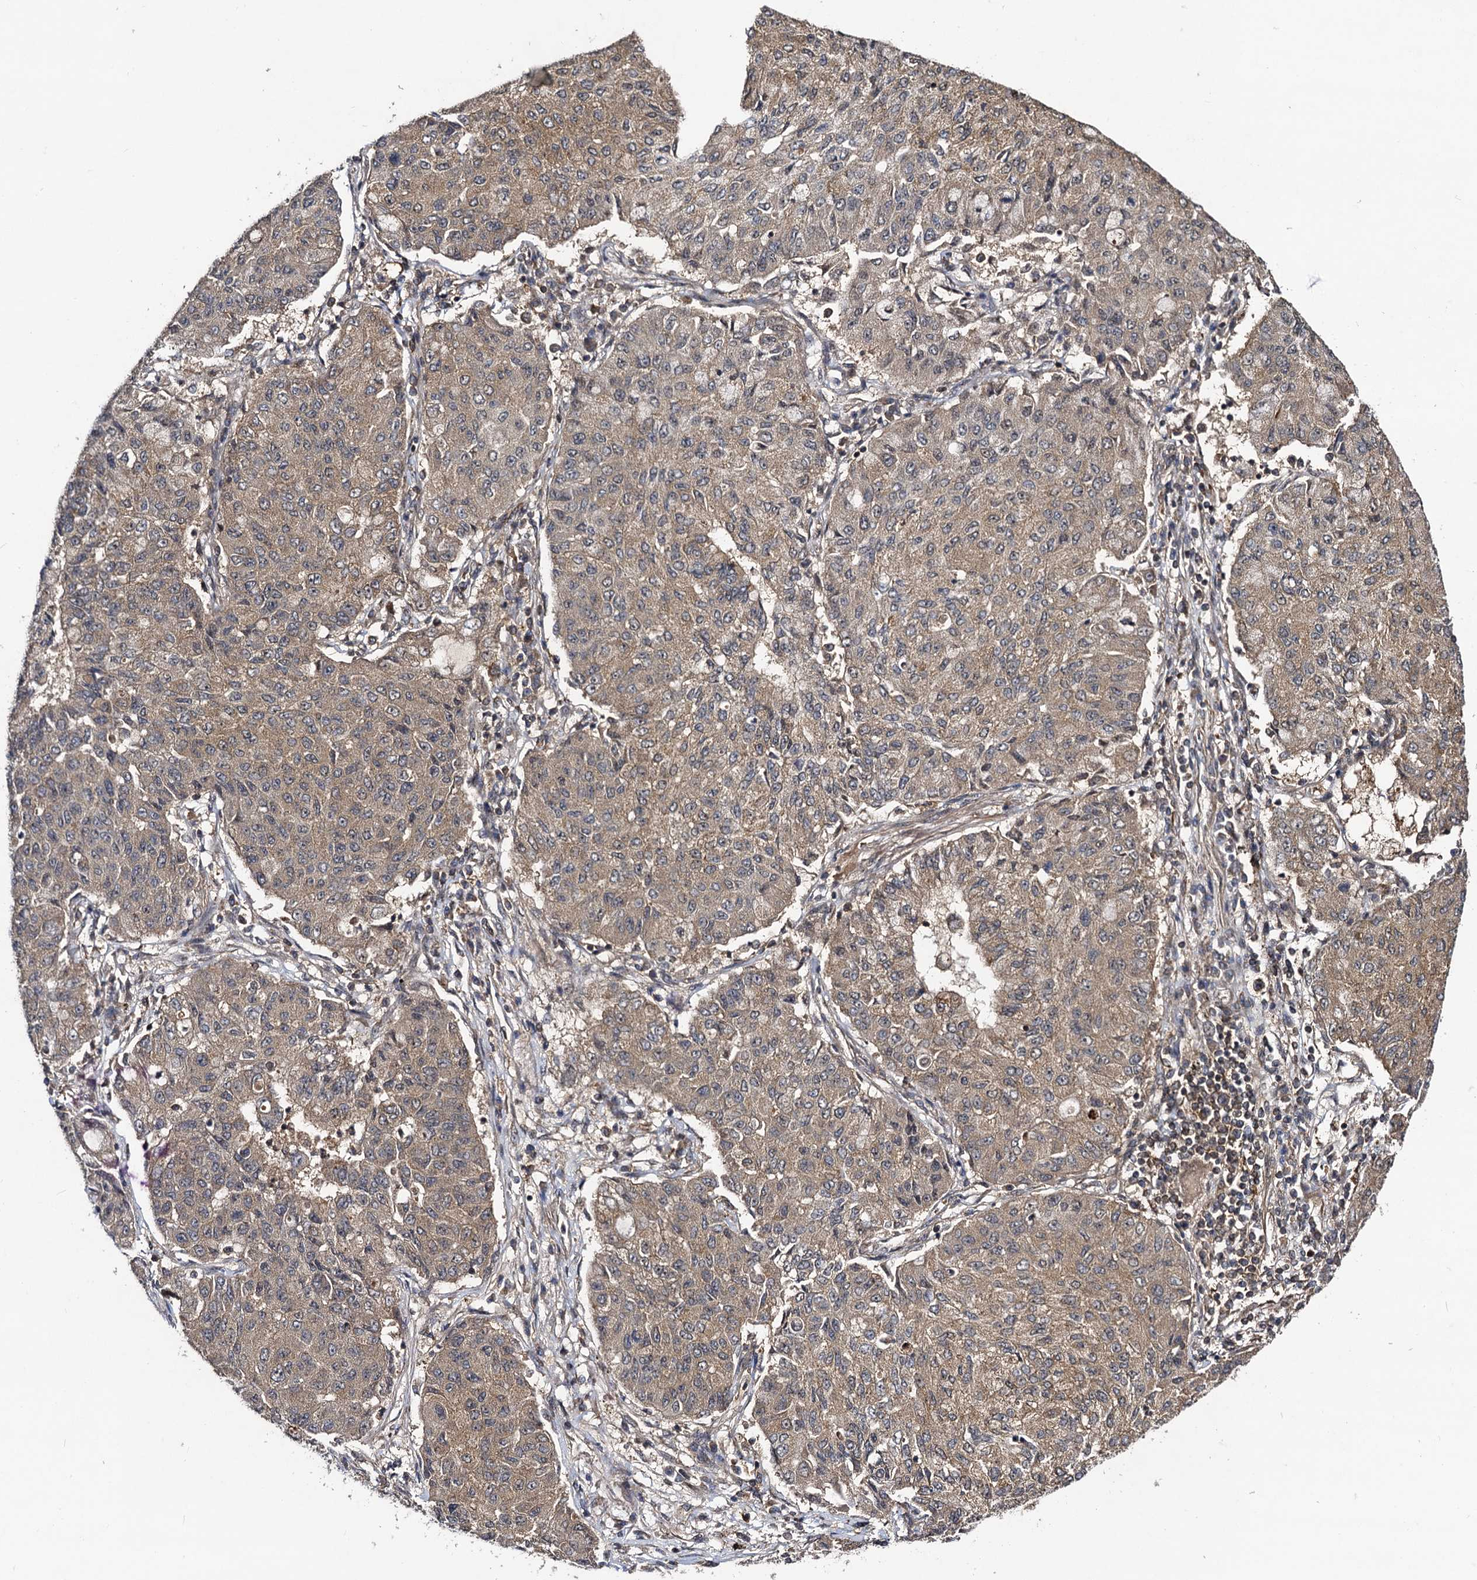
{"staining": {"intensity": "moderate", "quantity": ">75%", "location": "cytoplasmic/membranous"}, "tissue": "lung cancer", "cell_type": "Tumor cells", "image_type": "cancer", "snomed": [{"axis": "morphology", "description": "Squamous cell carcinoma, NOS"}, {"axis": "topography", "description": "Lung"}], "caption": "An image of human lung cancer stained for a protein exhibits moderate cytoplasmic/membranous brown staining in tumor cells.", "gene": "KXD1", "patient": {"sex": "male", "age": 74}}